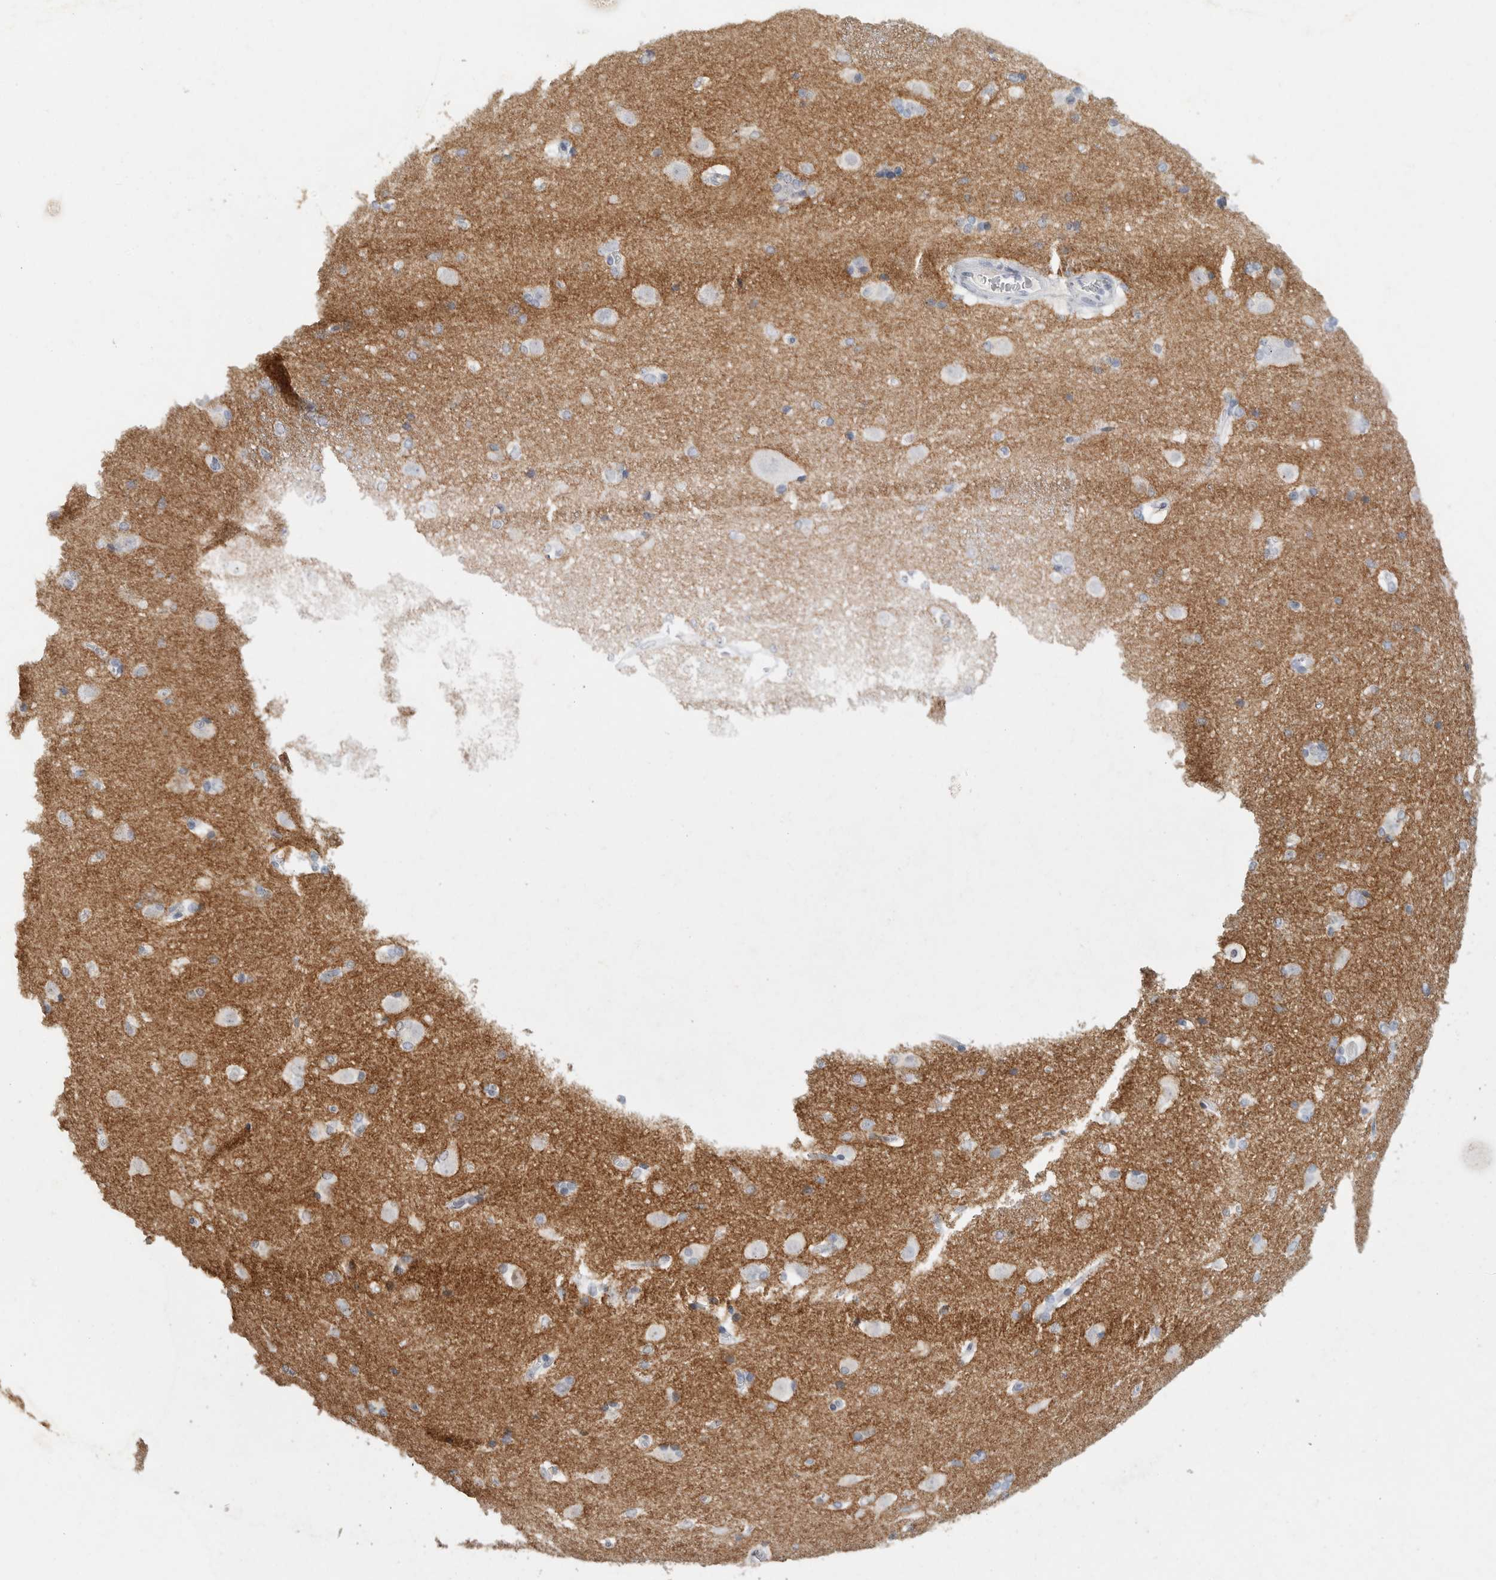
{"staining": {"intensity": "negative", "quantity": "none", "location": "none"}, "tissue": "caudate", "cell_type": "Glial cells", "image_type": "normal", "snomed": [{"axis": "morphology", "description": "Normal tissue, NOS"}, {"axis": "topography", "description": "Lateral ventricle wall"}], "caption": "Protein analysis of normal caudate demonstrates no significant staining in glial cells.", "gene": "CNTN1", "patient": {"sex": "female", "age": 19}}